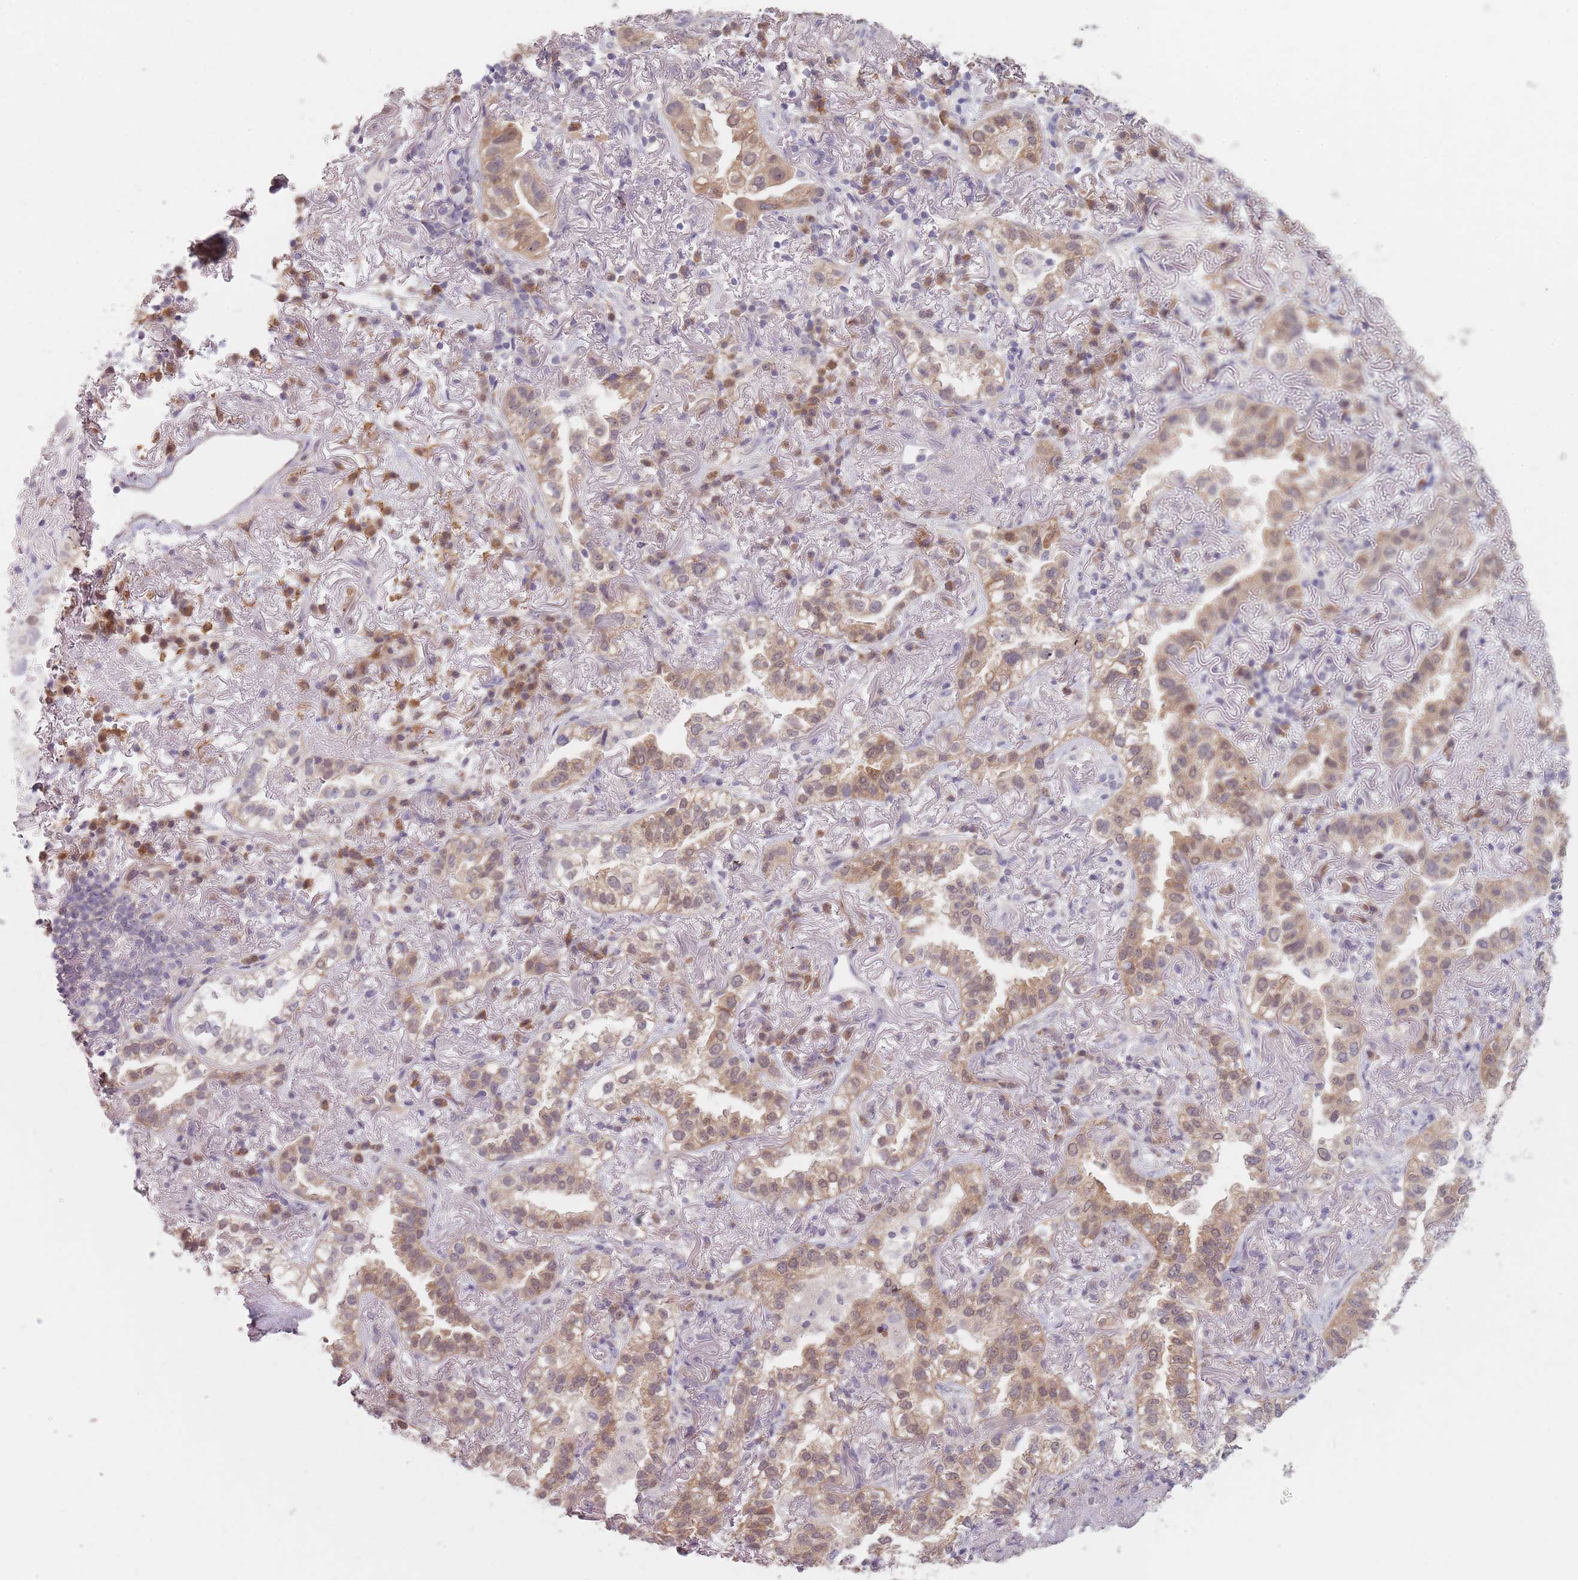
{"staining": {"intensity": "moderate", "quantity": "25%-75%", "location": "cytoplasmic/membranous,nuclear"}, "tissue": "lung cancer", "cell_type": "Tumor cells", "image_type": "cancer", "snomed": [{"axis": "morphology", "description": "Adenocarcinoma, NOS"}, {"axis": "topography", "description": "Lung"}], "caption": "Tumor cells reveal medium levels of moderate cytoplasmic/membranous and nuclear expression in about 25%-75% of cells in lung cancer.", "gene": "NAXE", "patient": {"sex": "female", "age": 69}}